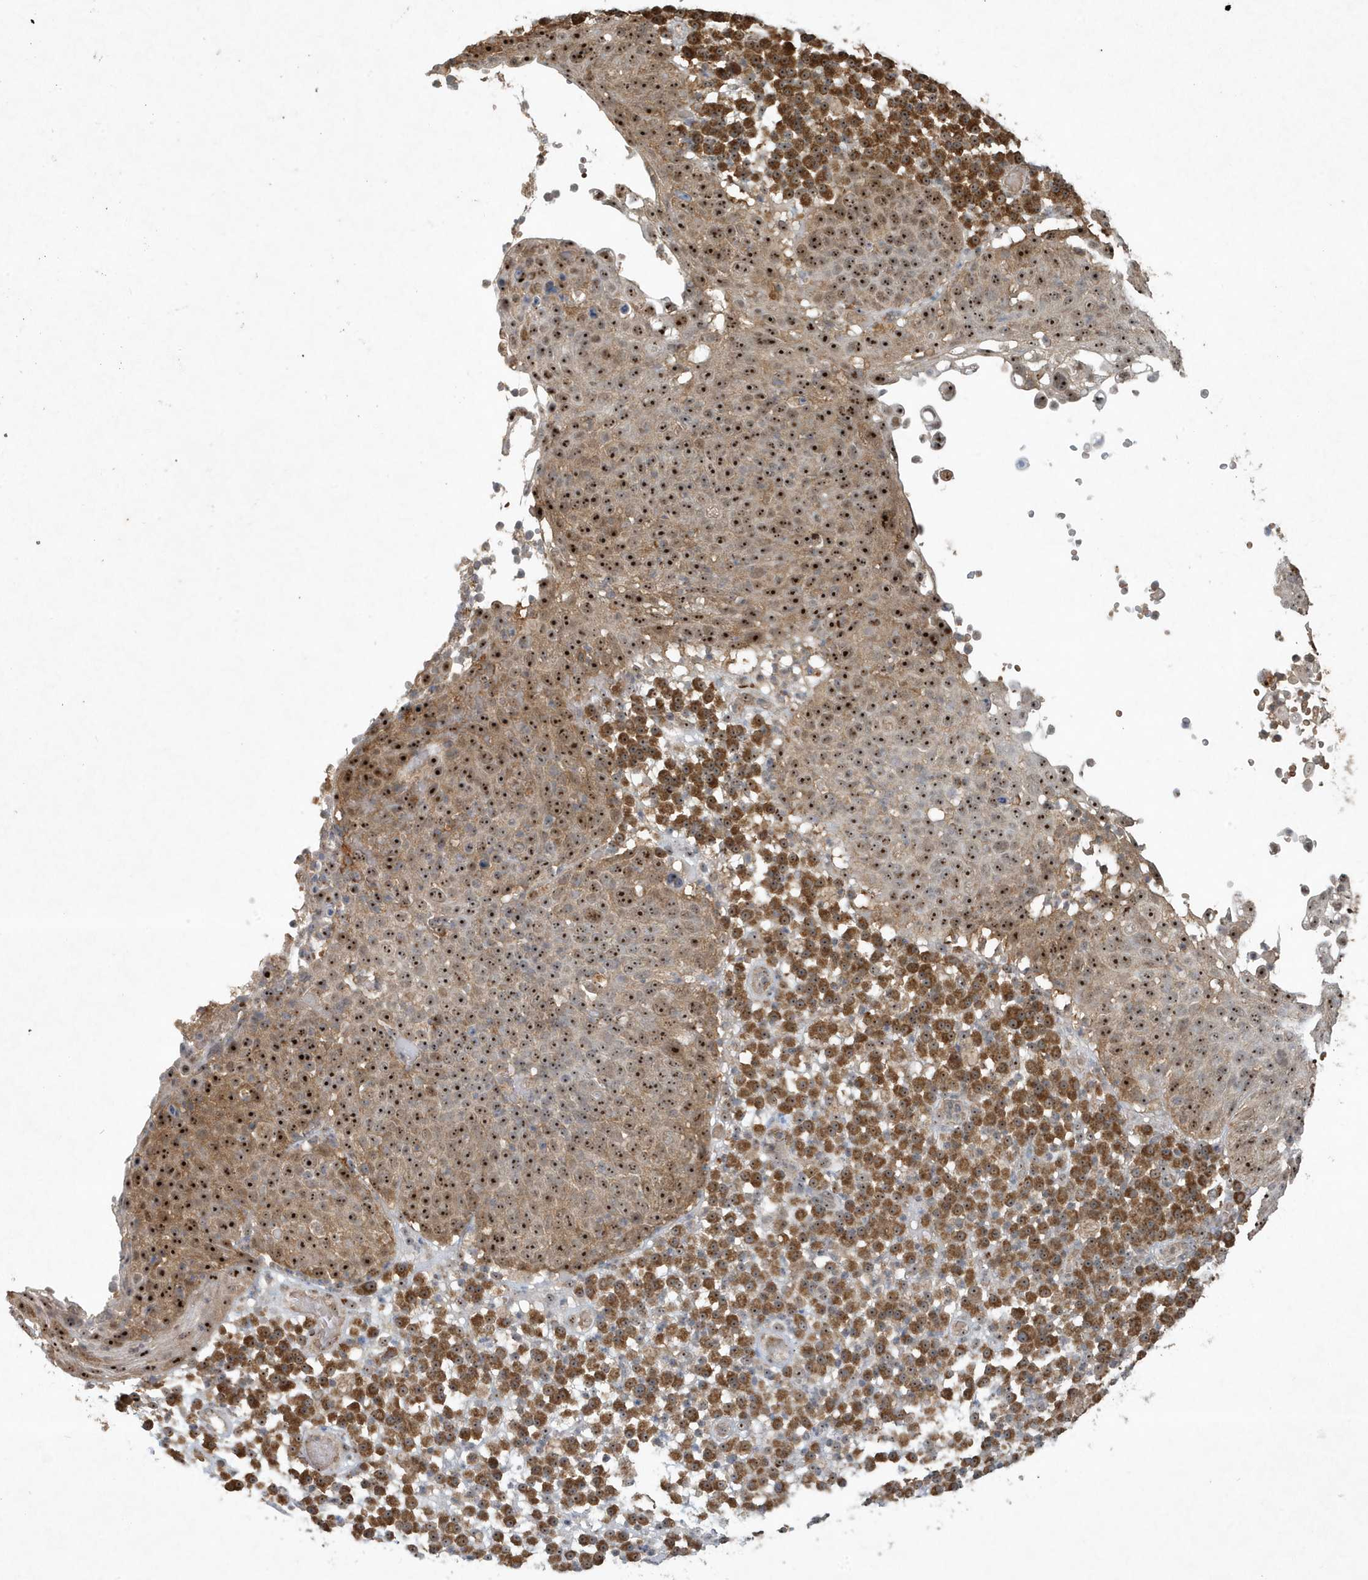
{"staining": {"intensity": "strong", "quantity": "25%-75%", "location": "cytoplasmic/membranous,nuclear"}, "tissue": "skin cancer", "cell_type": "Tumor cells", "image_type": "cancer", "snomed": [{"axis": "morphology", "description": "Squamous cell carcinoma in situ, NOS"}, {"axis": "morphology", "description": "Squamous cell carcinoma, NOS"}, {"axis": "topography", "description": "Skin"}], "caption": "Brown immunohistochemical staining in squamous cell carcinoma (skin) reveals strong cytoplasmic/membranous and nuclear staining in about 25%-75% of tumor cells.", "gene": "ABCB9", "patient": {"sex": "male", "age": 93}}